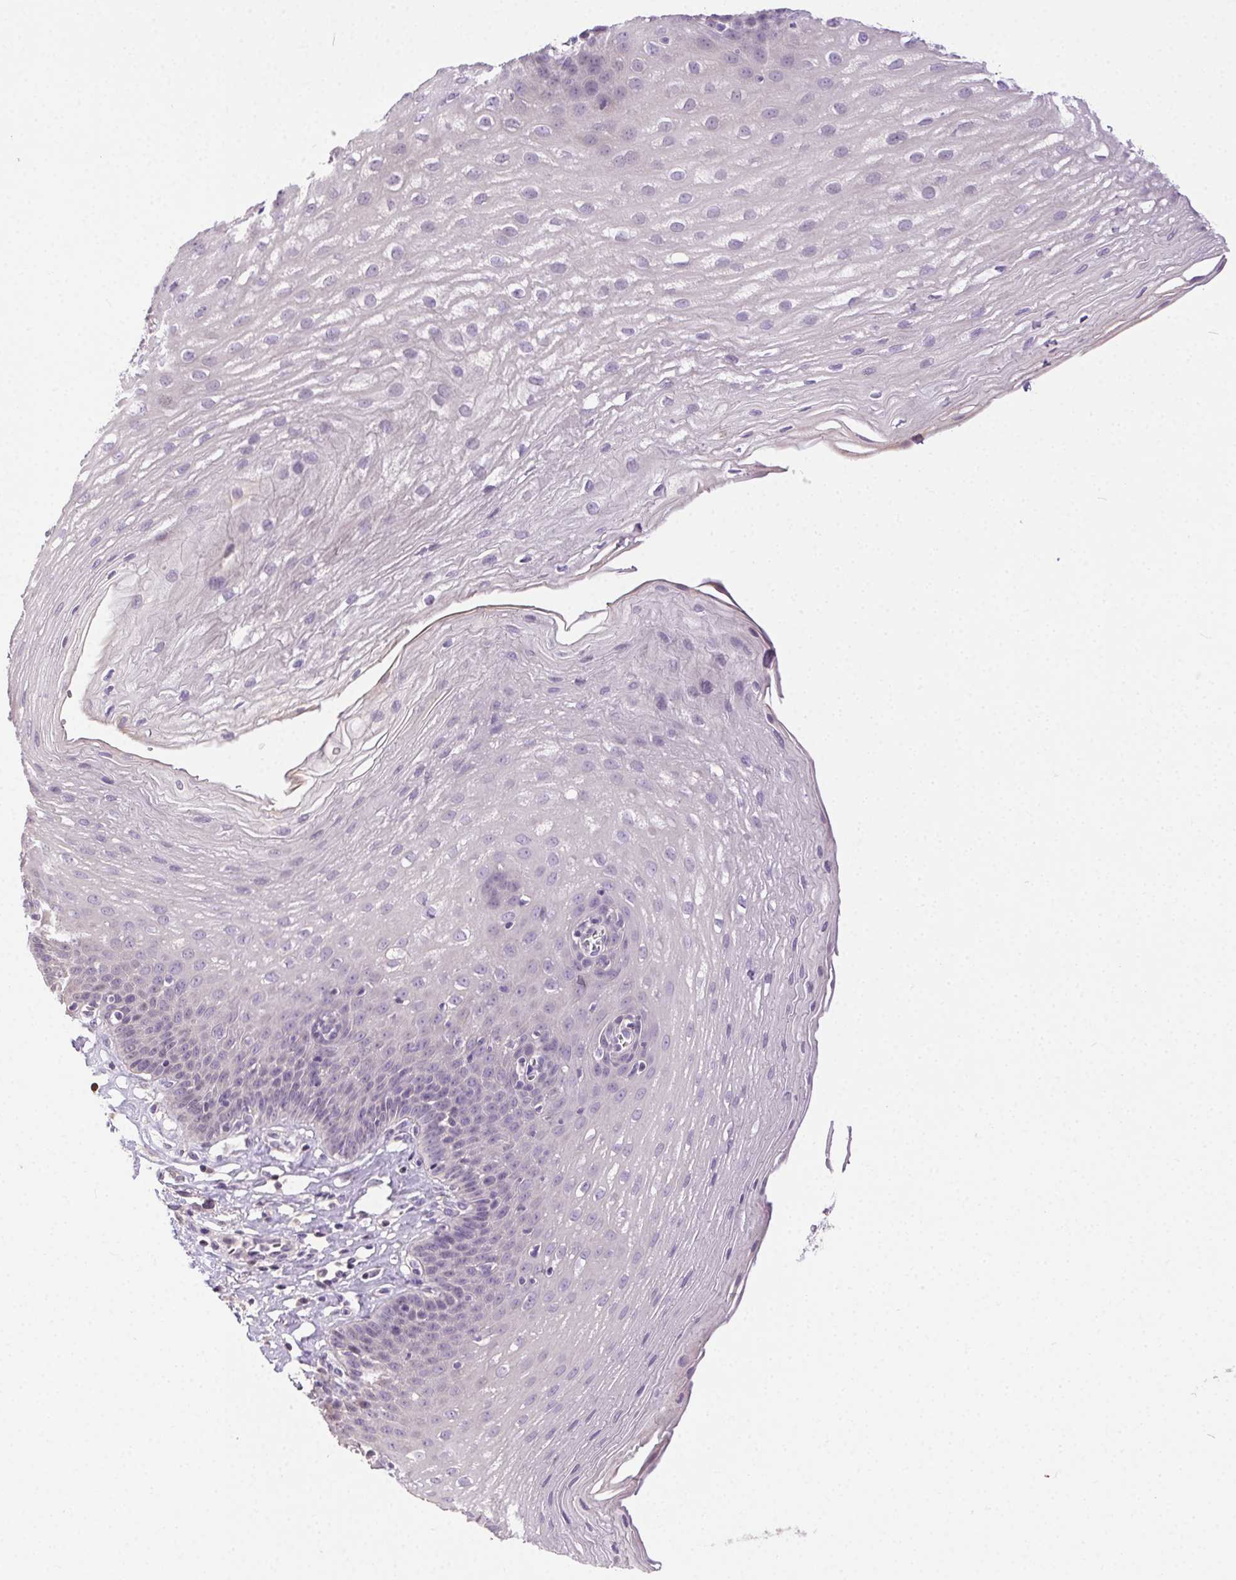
{"staining": {"intensity": "negative", "quantity": "none", "location": "none"}, "tissue": "esophagus", "cell_type": "Squamous epithelial cells", "image_type": "normal", "snomed": [{"axis": "morphology", "description": "Normal tissue, NOS"}, {"axis": "topography", "description": "Esophagus"}], "caption": "The histopathology image shows no significant expression in squamous epithelial cells of esophagus.", "gene": "SYCE2", "patient": {"sex": "female", "age": 81}}